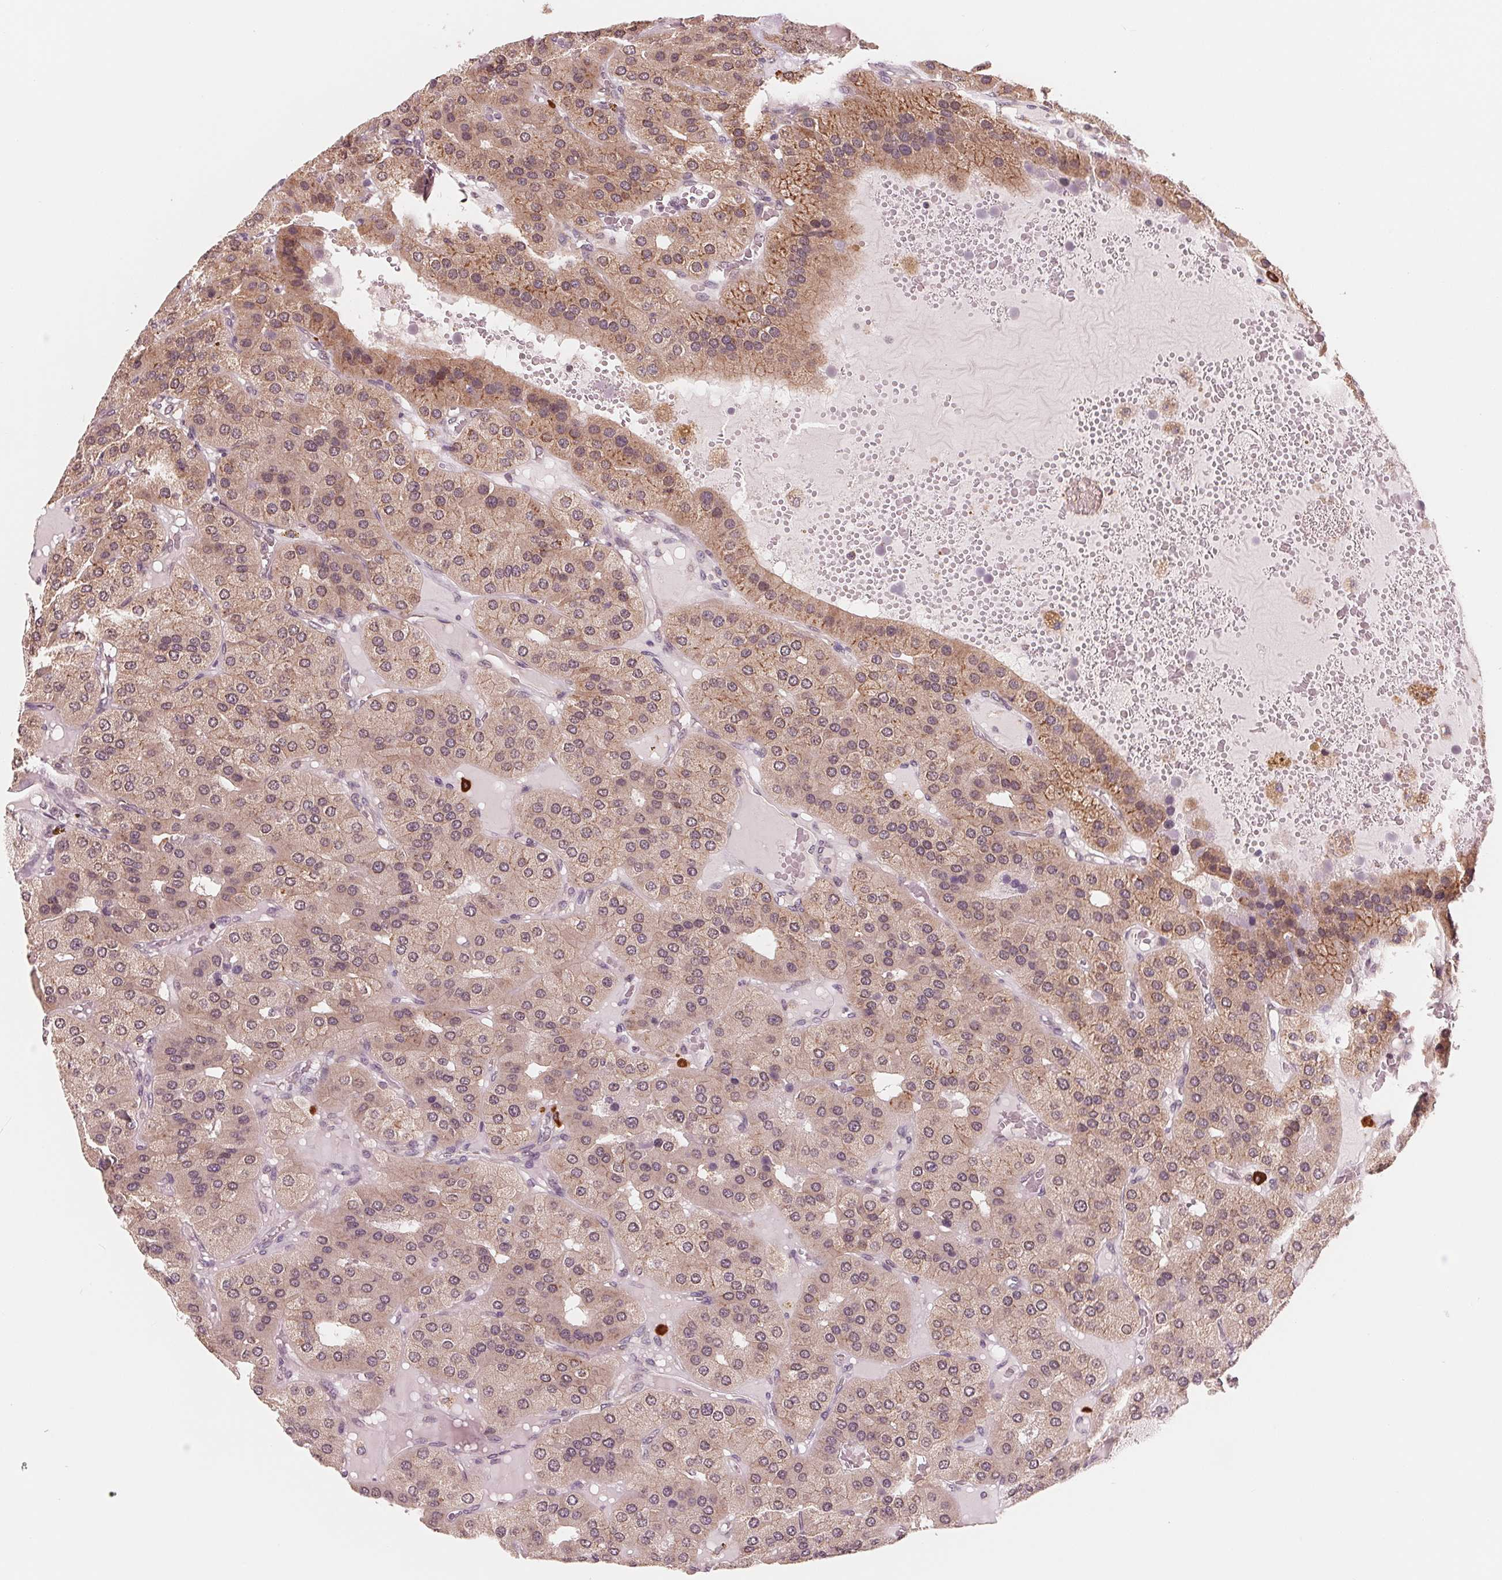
{"staining": {"intensity": "weak", "quantity": ">75%", "location": "cytoplasmic/membranous"}, "tissue": "parathyroid gland", "cell_type": "Glandular cells", "image_type": "normal", "snomed": [{"axis": "morphology", "description": "Normal tissue, NOS"}, {"axis": "morphology", "description": "Adenoma, NOS"}, {"axis": "topography", "description": "Parathyroid gland"}], "caption": "Immunohistochemical staining of unremarkable parathyroid gland shows low levels of weak cytoplasmic/membranous staining in approximately >75% of glandular cells.", "gene": "GIGYF2", "patient": {"sex": "female", "age": 86}}